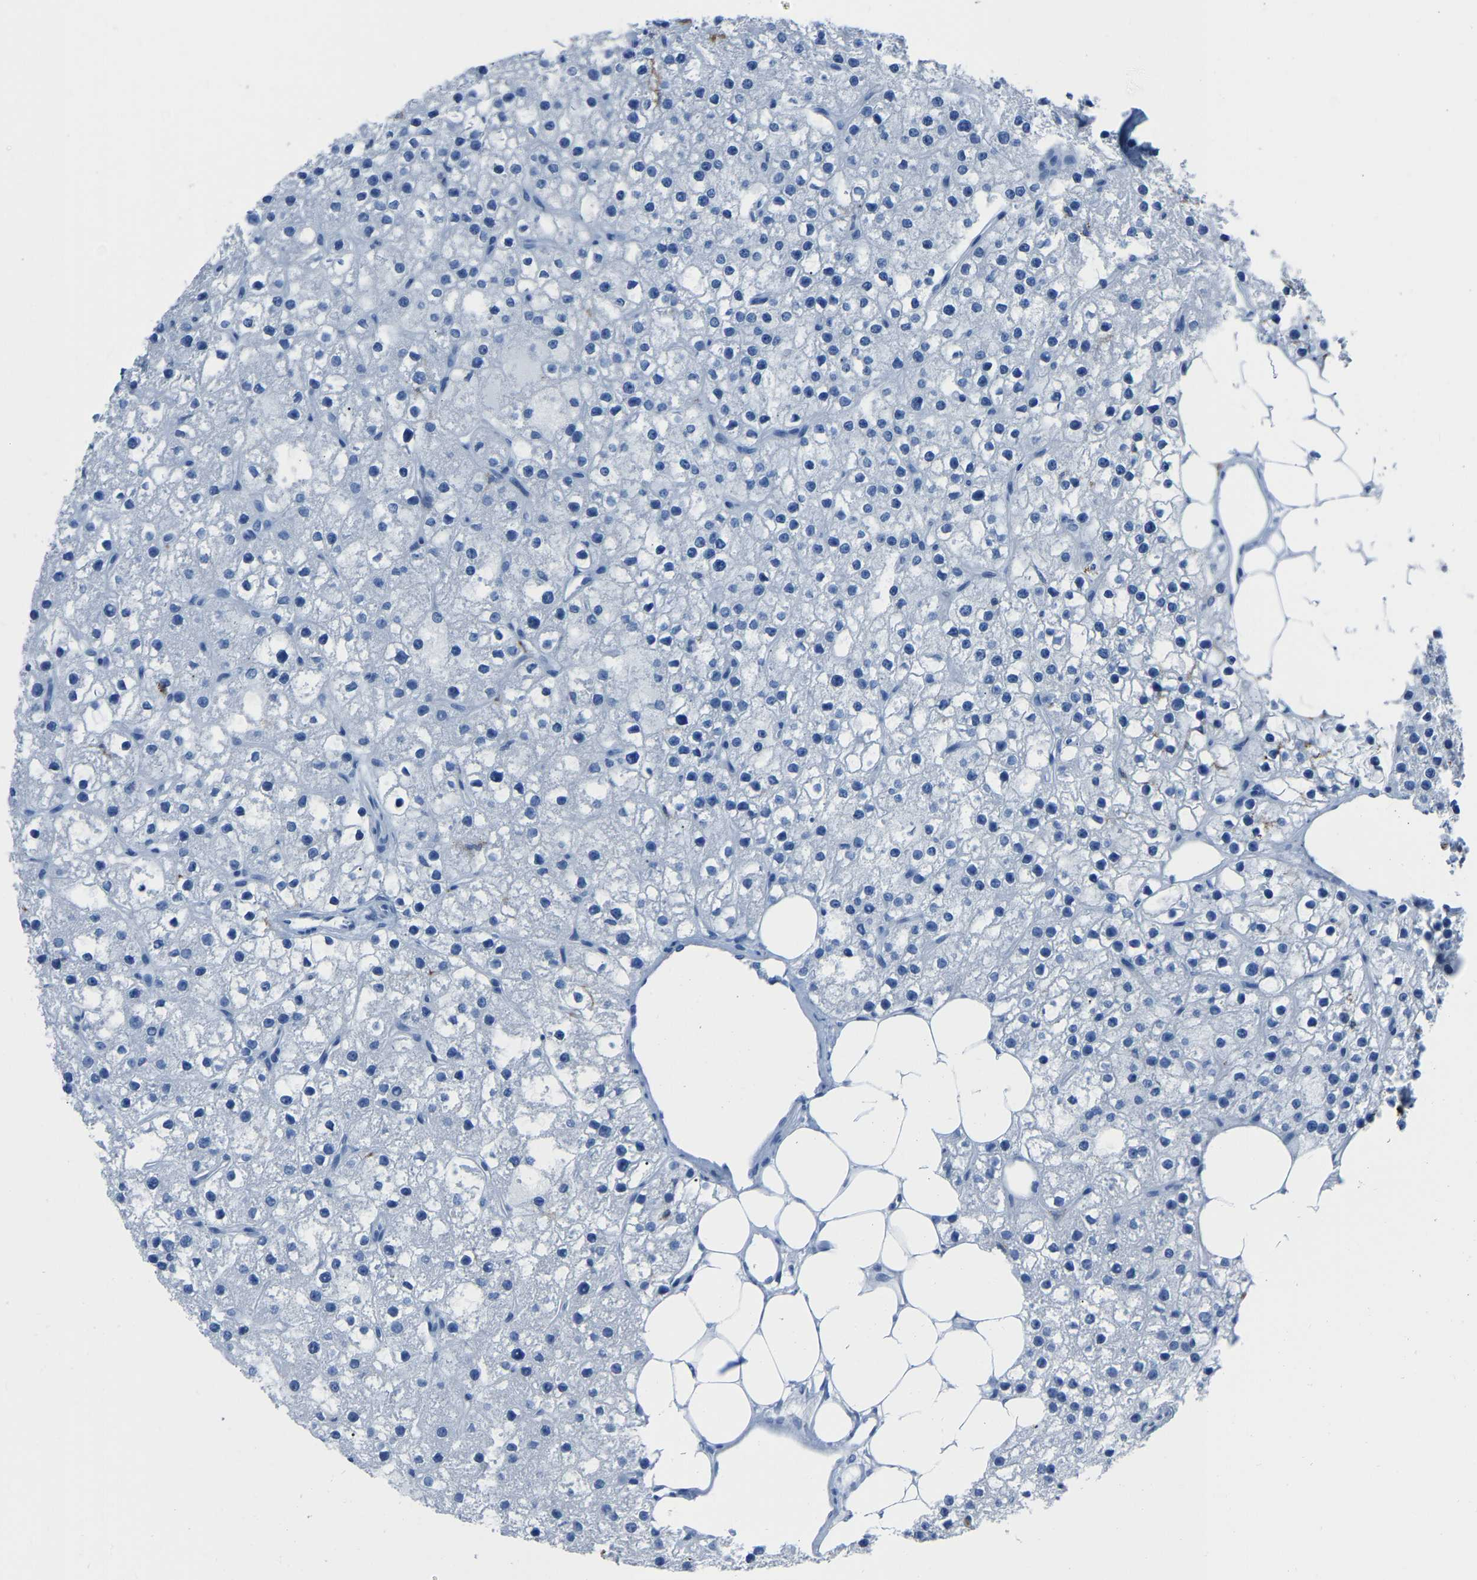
{"staining": {"intensity": "negative", "quantity": "none", "location": "none"}, "tissue": "parathyroid gland", "cell_type": "Glandular cells", "image_type": "normal", "snomed": [{"axis": "morphology", "description": "Normal tissue, NOS"}, {"axis": "morphology", "description": "Adenoma, NOS"}, {"axis": "topography", "description": "Parathyroid gland"}], "caption": "Immunohistochemistry (IHC) micrograph of unremarkable parathyroid gland: parathyroid gland stained with DAB exhibits no significant protein expression in glandular cells.", "gene": "LSP1", "patient": {"sex": "female", "age": 70}}